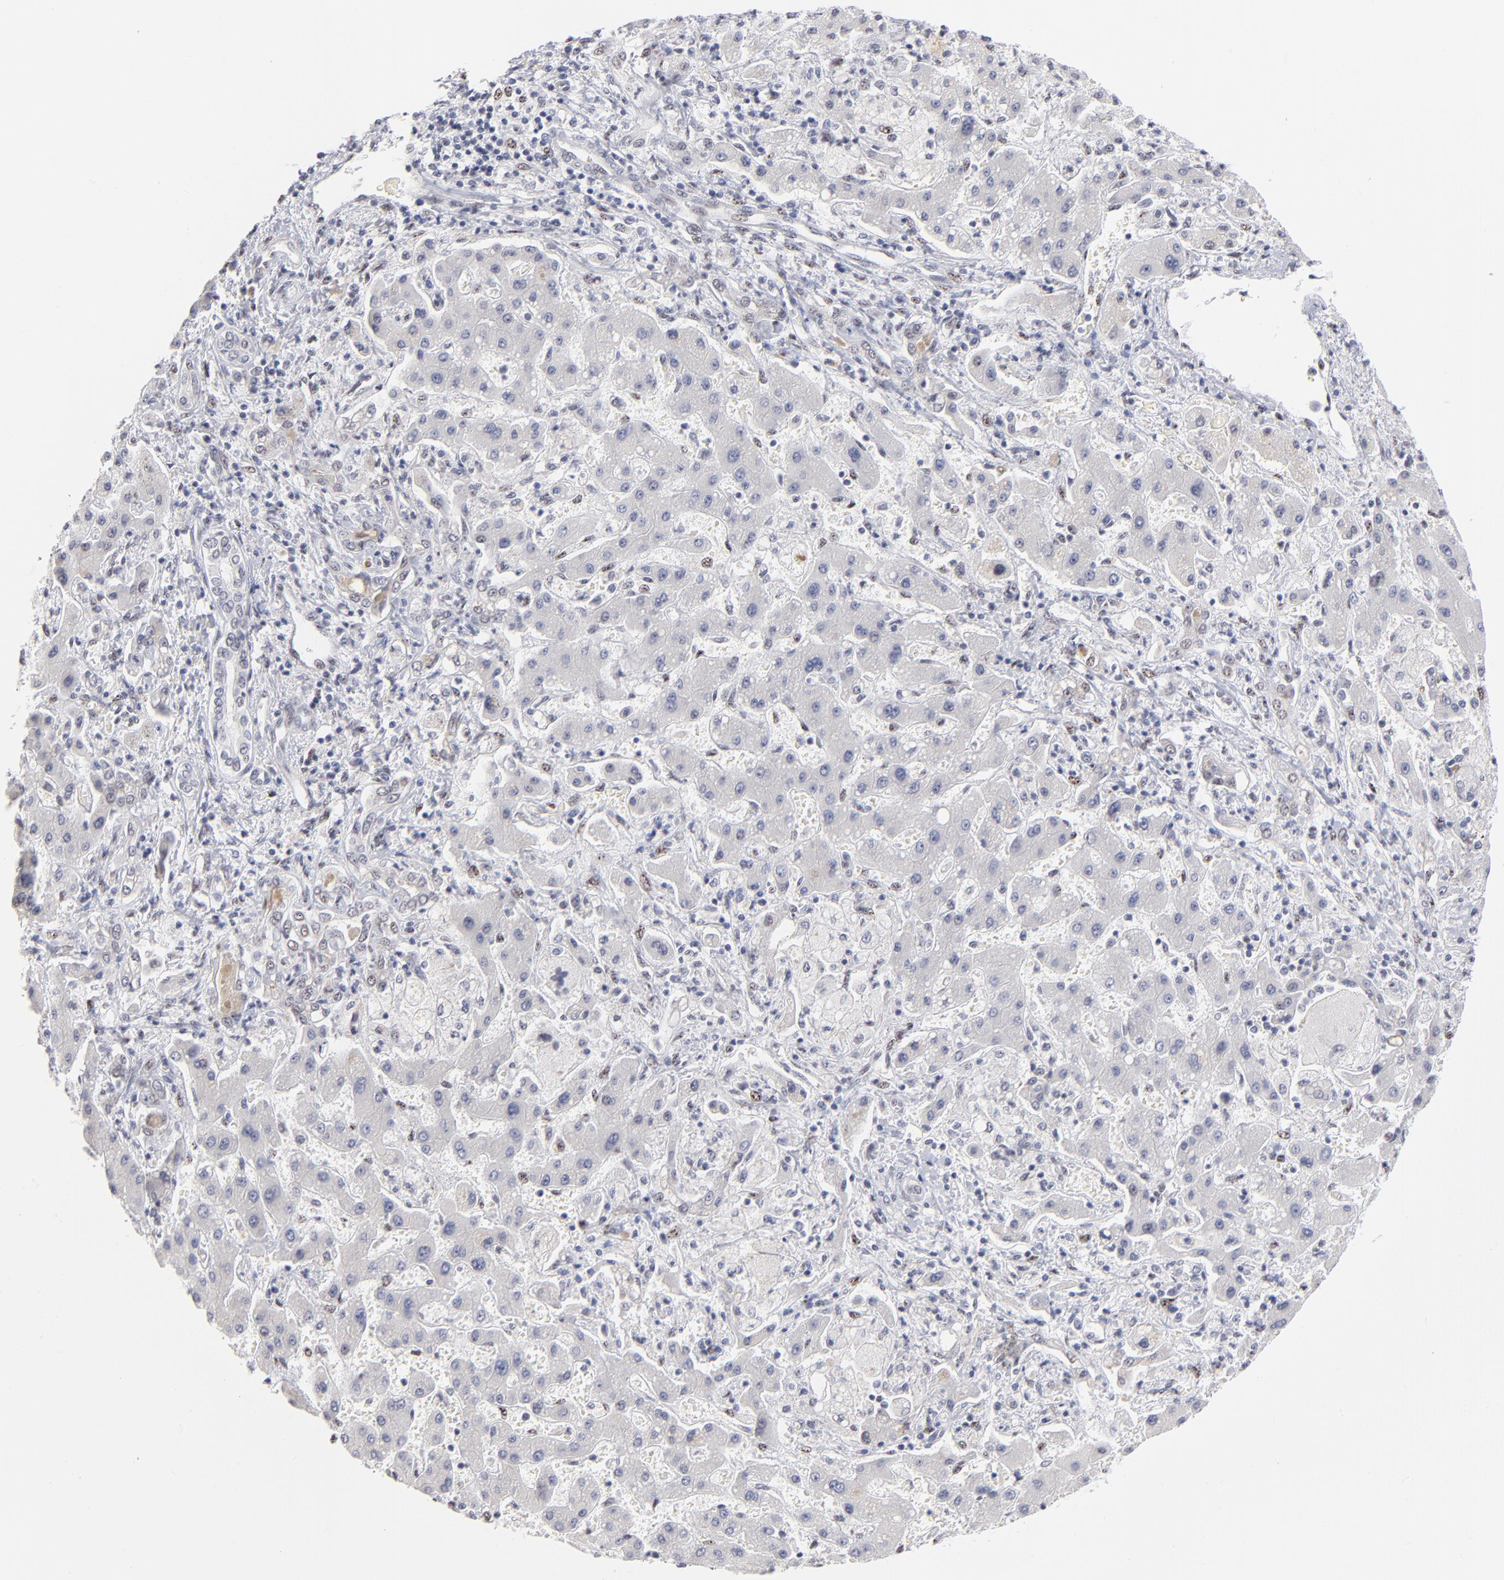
{"staining": {"intensity": "negative", "quantity": "none", "location": "none"}, "tissue": "liver cancer", "cell_type": "Tumor cells", "image_type": "cancer", "snomed": [{"axis": "morphology", "description": "Cholangiocarcinoma"}, {"axis": "topography", "description": "Liver"}], "caption": "Histopathology image shows no significant protein staining in tumor cells of liver cancer (cholangiocarcinoma).", "gene": "STAT3", "patient": {"sex": "male", "age": 50}}